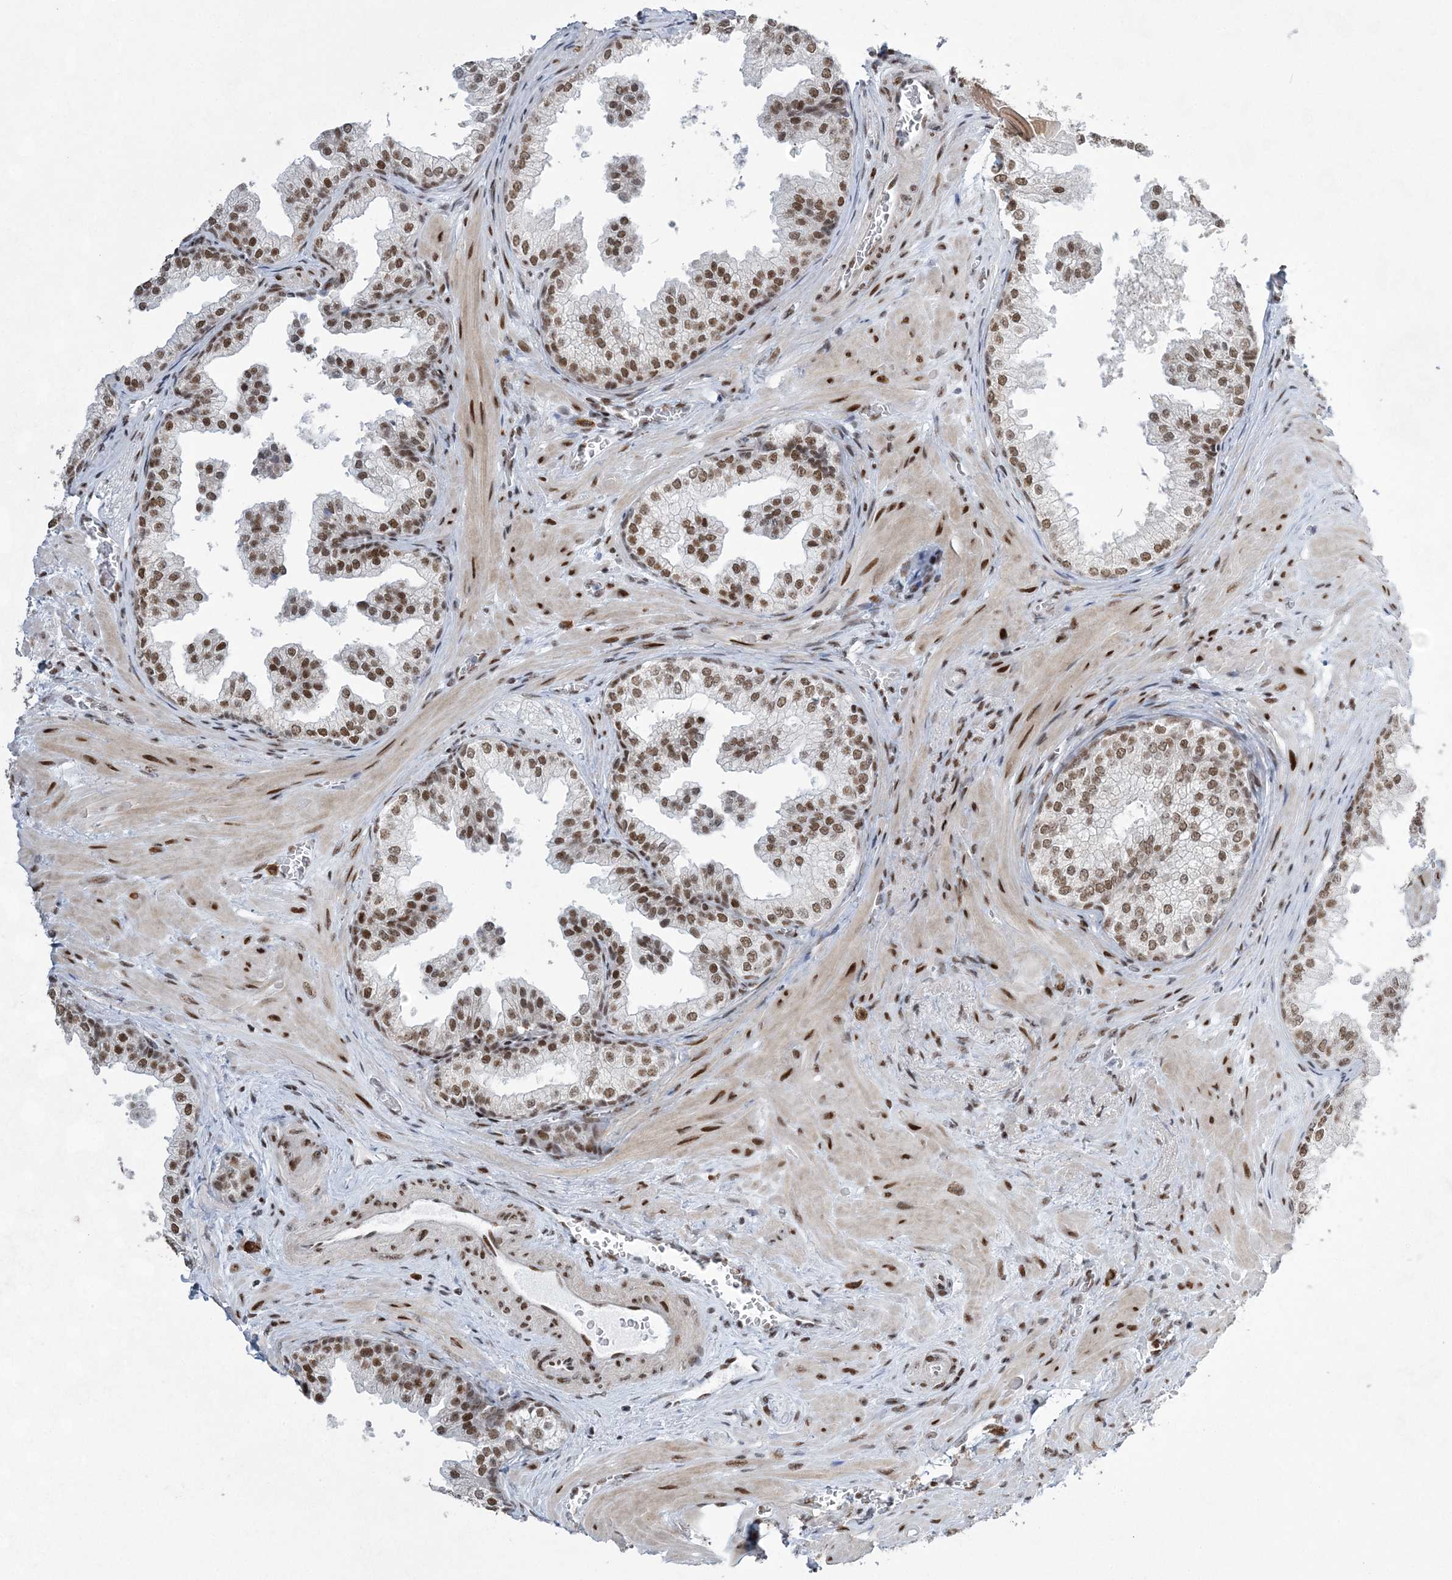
{"staining": {"intensity": "moderate", "quantity": ">75%", "location": "nuclear"}, "tissue": "prostate", "cell_type": "Glandular cells", "image_type": "normal", "snomed": [{"axis": "morphology", "description": "Normal tissue, NOS"}, {"axis": "topography", "description": "Prostate"}], "caption": "Normal prostate was stained to show a protein in brown. There is medium levels of moderate nuclear expression in about >75% of glandular cells. The staining is performed using DAB brown chromogen to label protein expression. The nuclei are counter-stained blue using hematoxylin.", "gene": "ZBTB7A", "patient": {"sex": "male", "age": 48}}